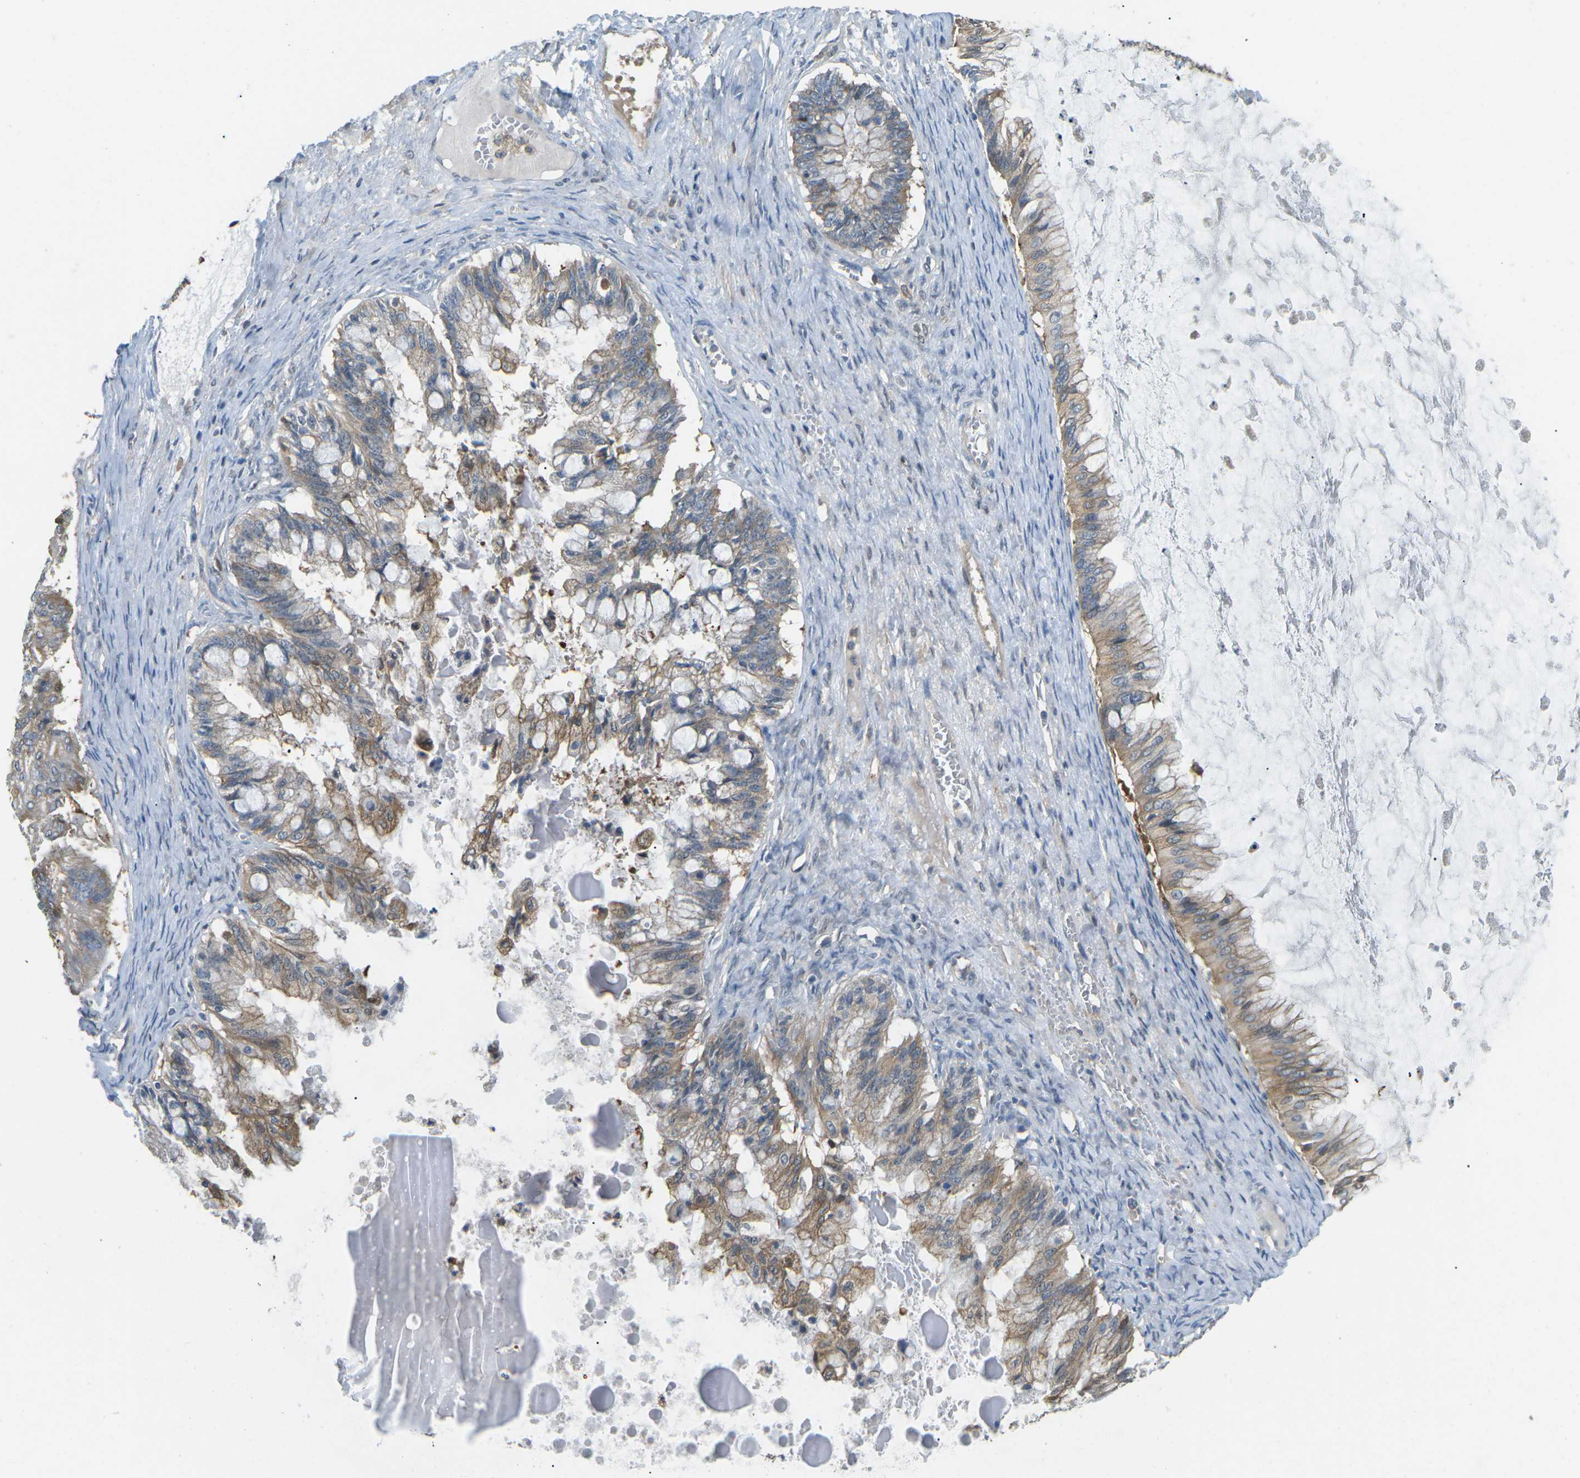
{"staining": {"intensity": "moderate", "quantity": ">75%", "location": "cytoplasmic/membranous"}, "tissue": "ovarian cancer", "cell_type": "Tumor cells", "image_type": "cancer", "snomed": [{"axis": "morphology", "description": "Cystadenocarcinoma, mucinous, NOS"}, {"axis": "topography", "description": "Ovary"}], "caption": "Moderate cytoplasmic/membranous expression is appreciated in approximately >75% of tumor cells in ovarian cancer.", "gene": "PIEZO2", "patient": {"sex": "female", "age": 57}}